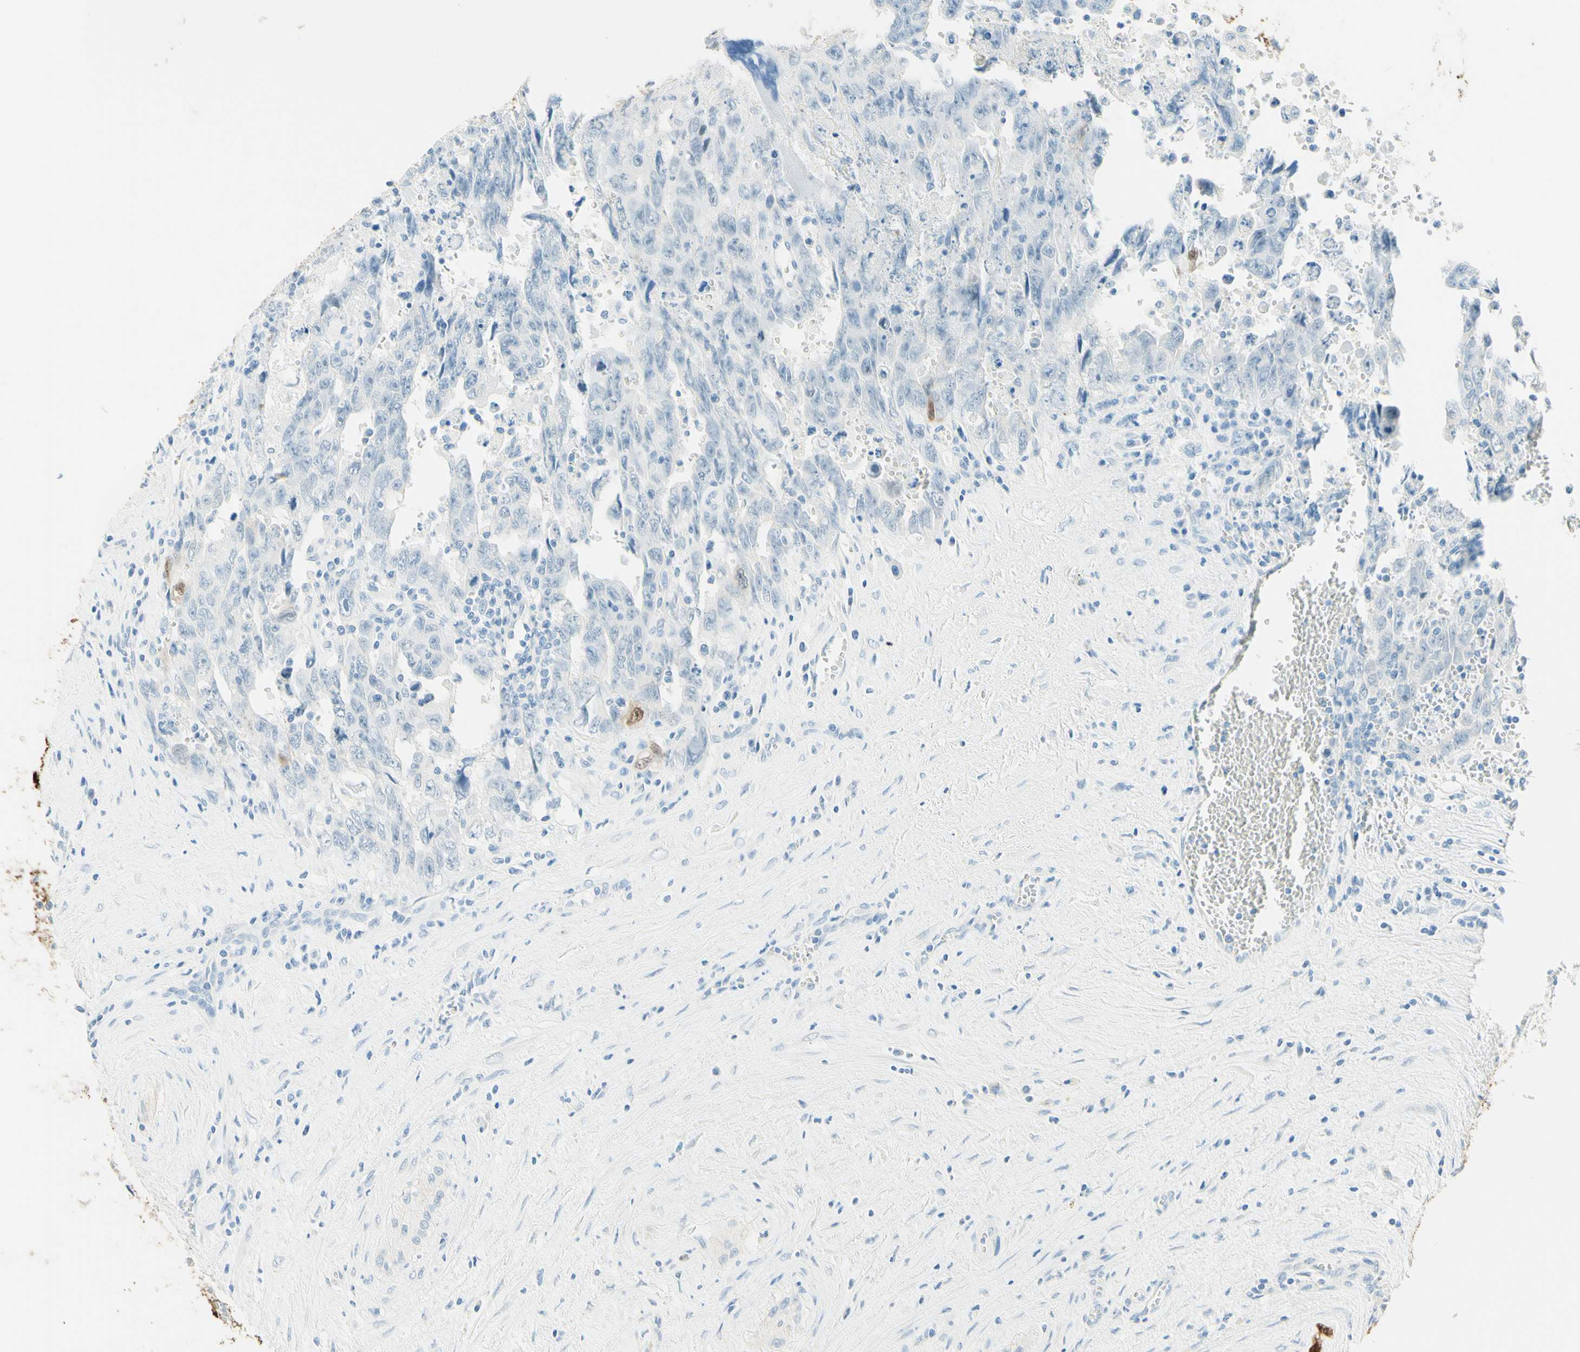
{"staining": {"intensity": "negative", "quantity": "none", "location": "none"}, "tissue": "testis cancer", "cell_type": "Tumor cells", "image_type": "cancer", "snomed": [{"axis": "morphology", "description": "Carcinoma, Embryonal, NOS"}, {"axis": "topography", "description": "Testis"}], "caption": "High power microscopy micrograph of an immunohistochemistry (IHC) micrograph of testis embryonal carcinoma, revealing no significant staining in tumor cells. (Stains: DAB immunohistochemistry (IHC) with hematoxylin counter stain, Microscopy: brightfield microscopy at high magnification).", "gene": "TMEM132D", "patient": {"sex": "male", "age": 28}}